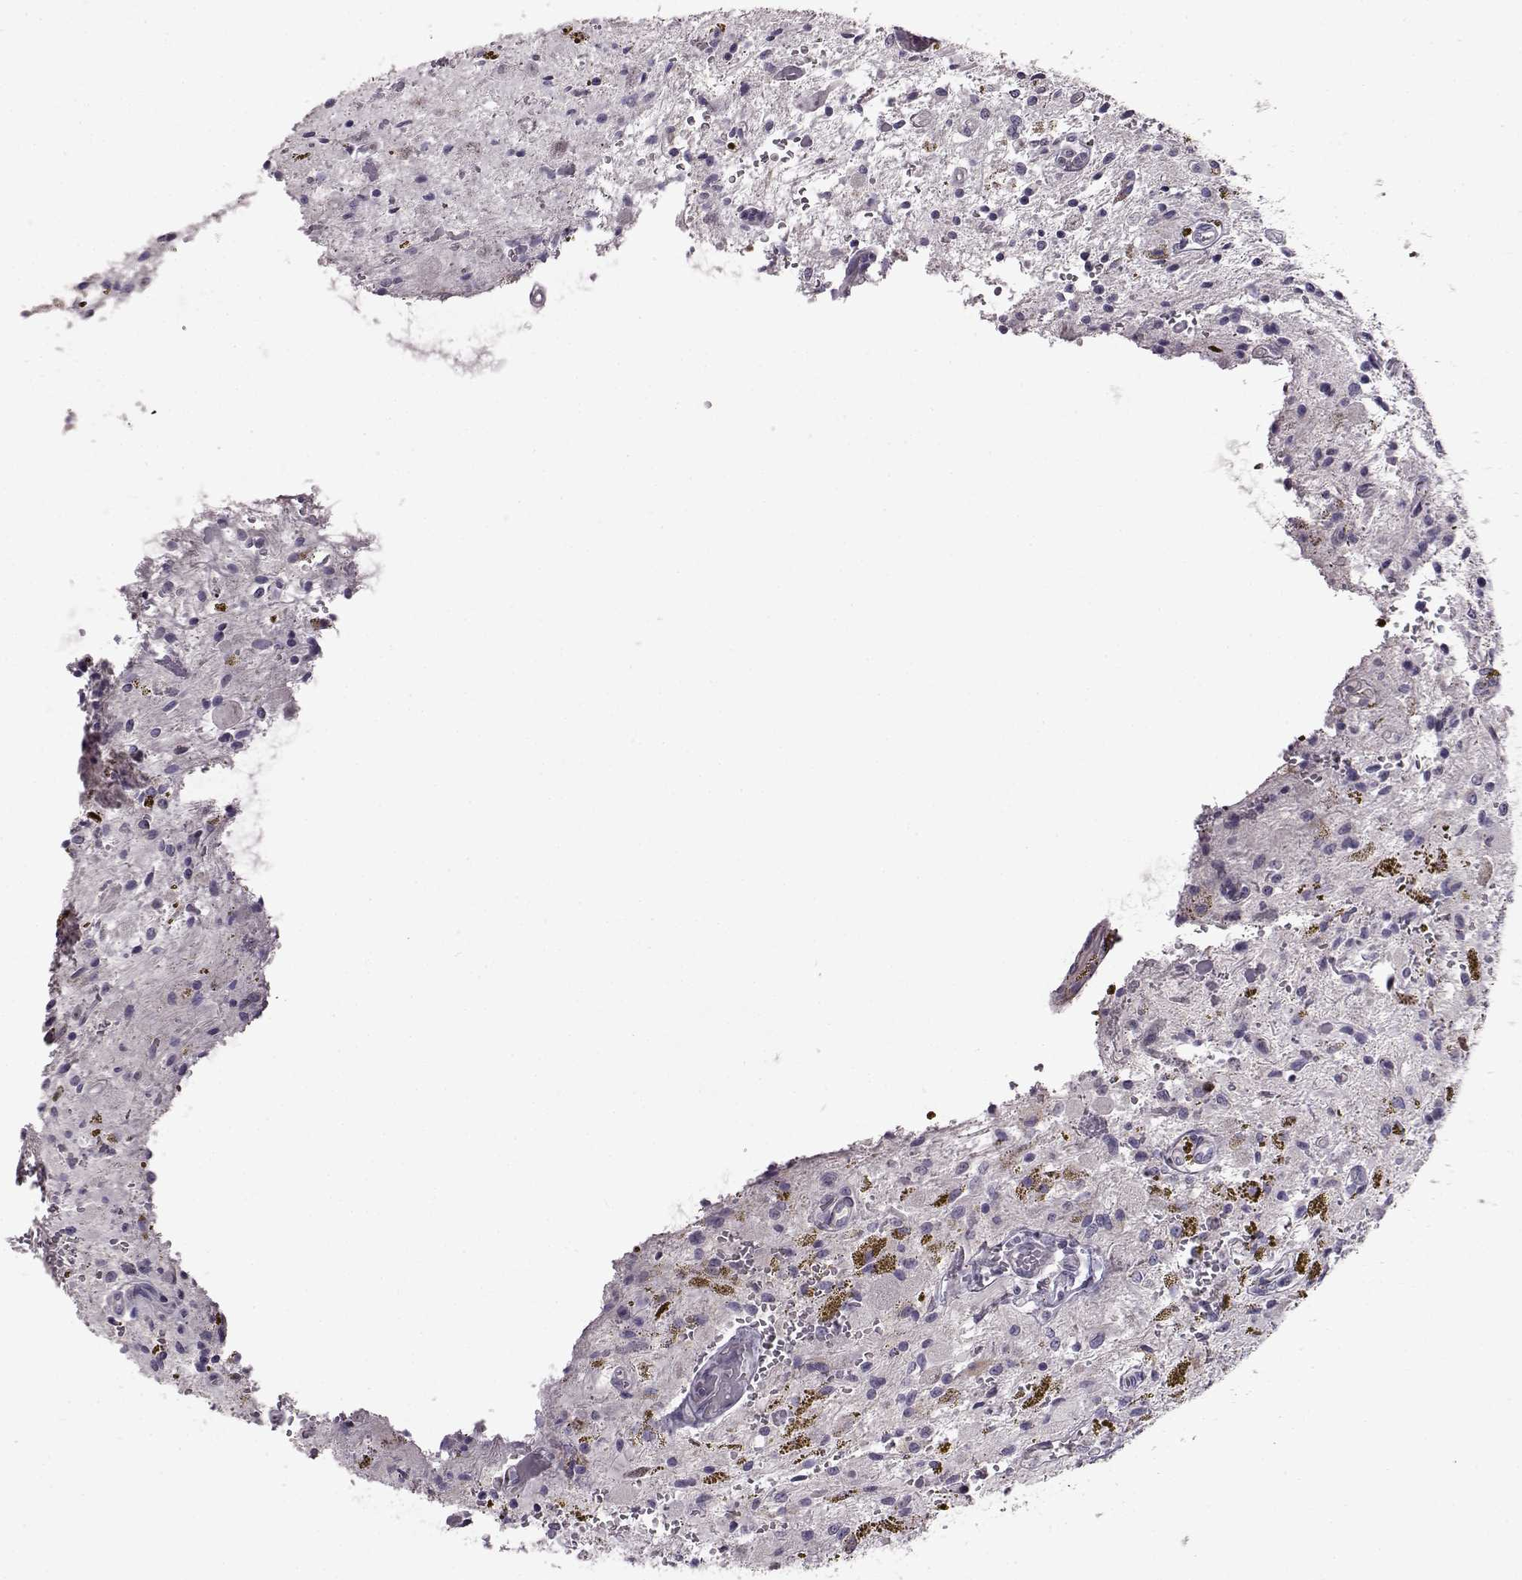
{"staining": {"intensity": "negative", "quantity": "none", "location": "none"}, "tissue": "glioma", "cell_type": "Tumor cells", "image_type": "cancer", "snomed": [{"axis": "morphology", "description": "Glioma, malignant, Low grade"}, {"axis": "topography", "description": "Cerebellum"}], "caption": "IHC micrograph of malignant glioma (low-grade) stained for a protein (brown), which shows no positivity in tumor cells.", "gene": "ADGRG2", "patient": {"sex": "female", "age": 14}}